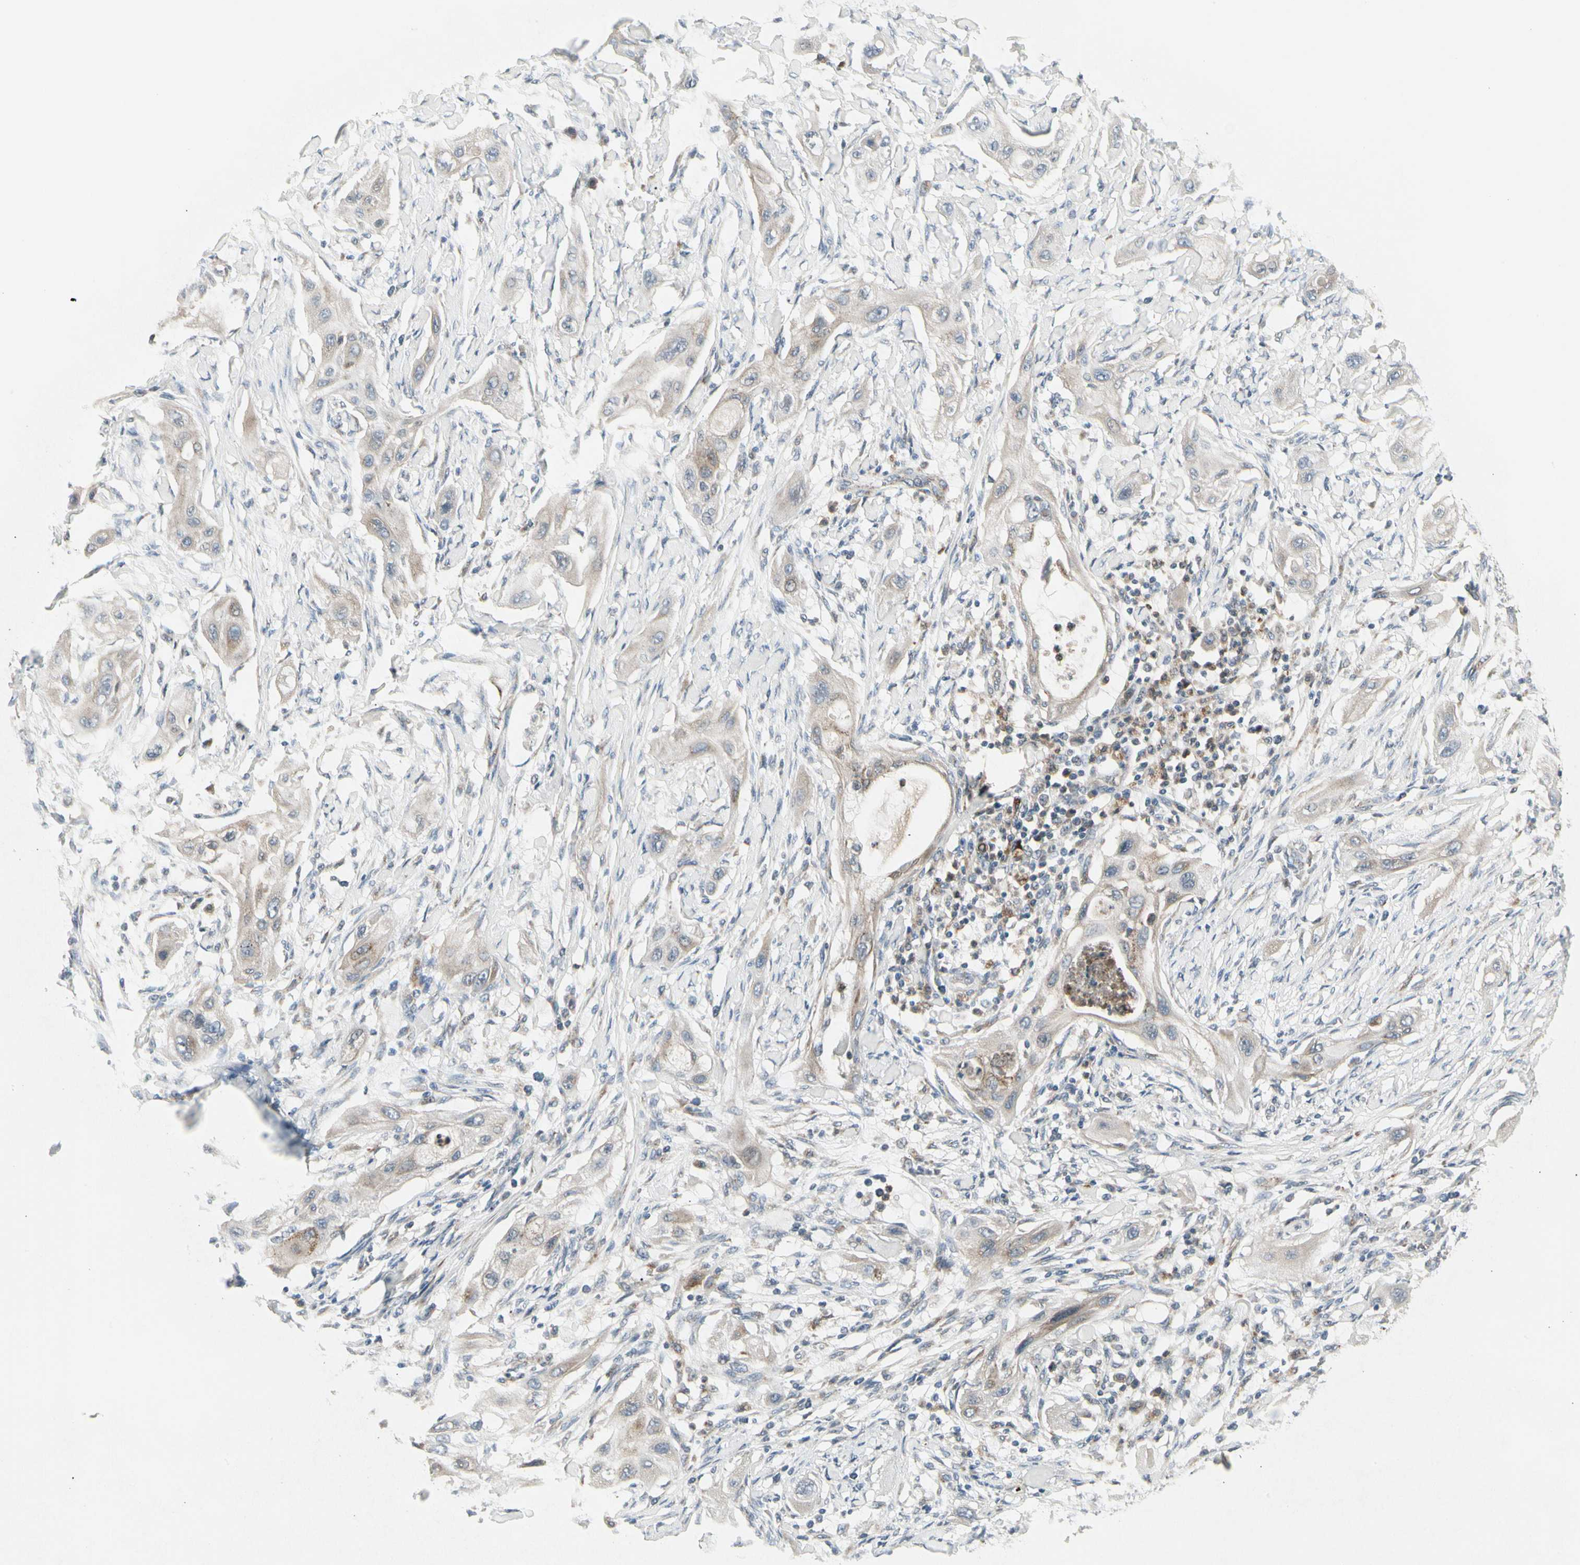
{"staining": {"intensity": "weak", "quantity": "<25%", "location": "cytoplasmic/membranous"}, "tissue": "lung cancer", "cell_type": "Tumor cells", "image_type": "cancer", "snomed": [{"axis": "morphology", "description": "Squamous cell carcinoma, NOS"}, {"axis": "topography", "description": "Lung"}], "caption": "Tumor cells show no significant protein positivity in squamous cell carcinoma (lung).", "gene": "GRN", "patient": {"sex": "female", "age": 47}}